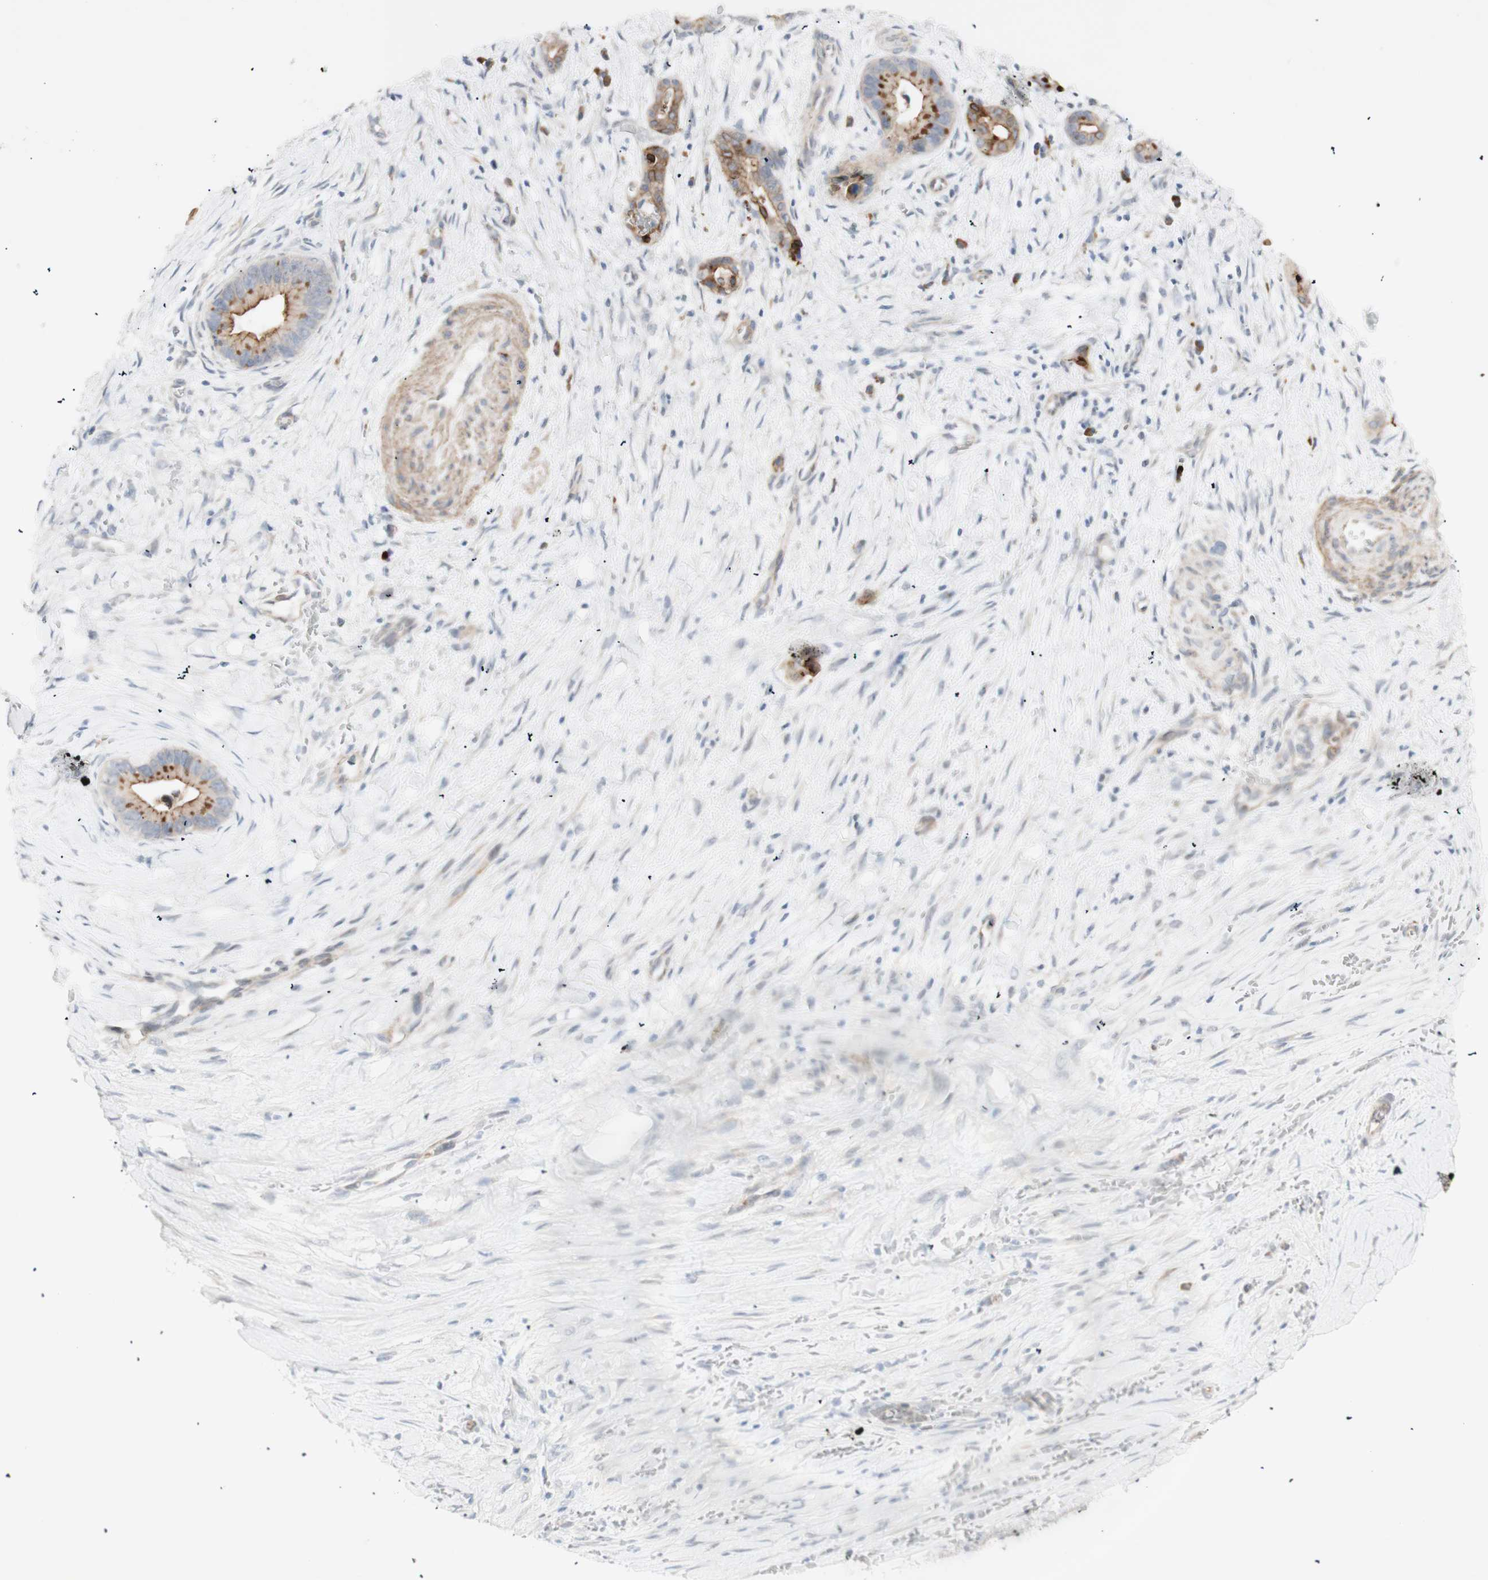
{"staining": {"intensity": "moderate", "quantity": ">75%", "location": "cytoplasmic/membranous"}, "tissue": "liver cancer", "cell_type": "Tumor cells", "image_type": "cancer", "snomed": [{"axis": "morphology", "description": "Cholangiocarcinoma"}, {"axis": "topography", "description": "Liver"}], "caption": "Protein expression analysis of liver cholangiocarcinoma exhibits moderate cytoplasmic/membranous positivity in approximately >75% of tumor cells.", "gene": "NDST4", "patient": {"sex": "female", "age": 55}}